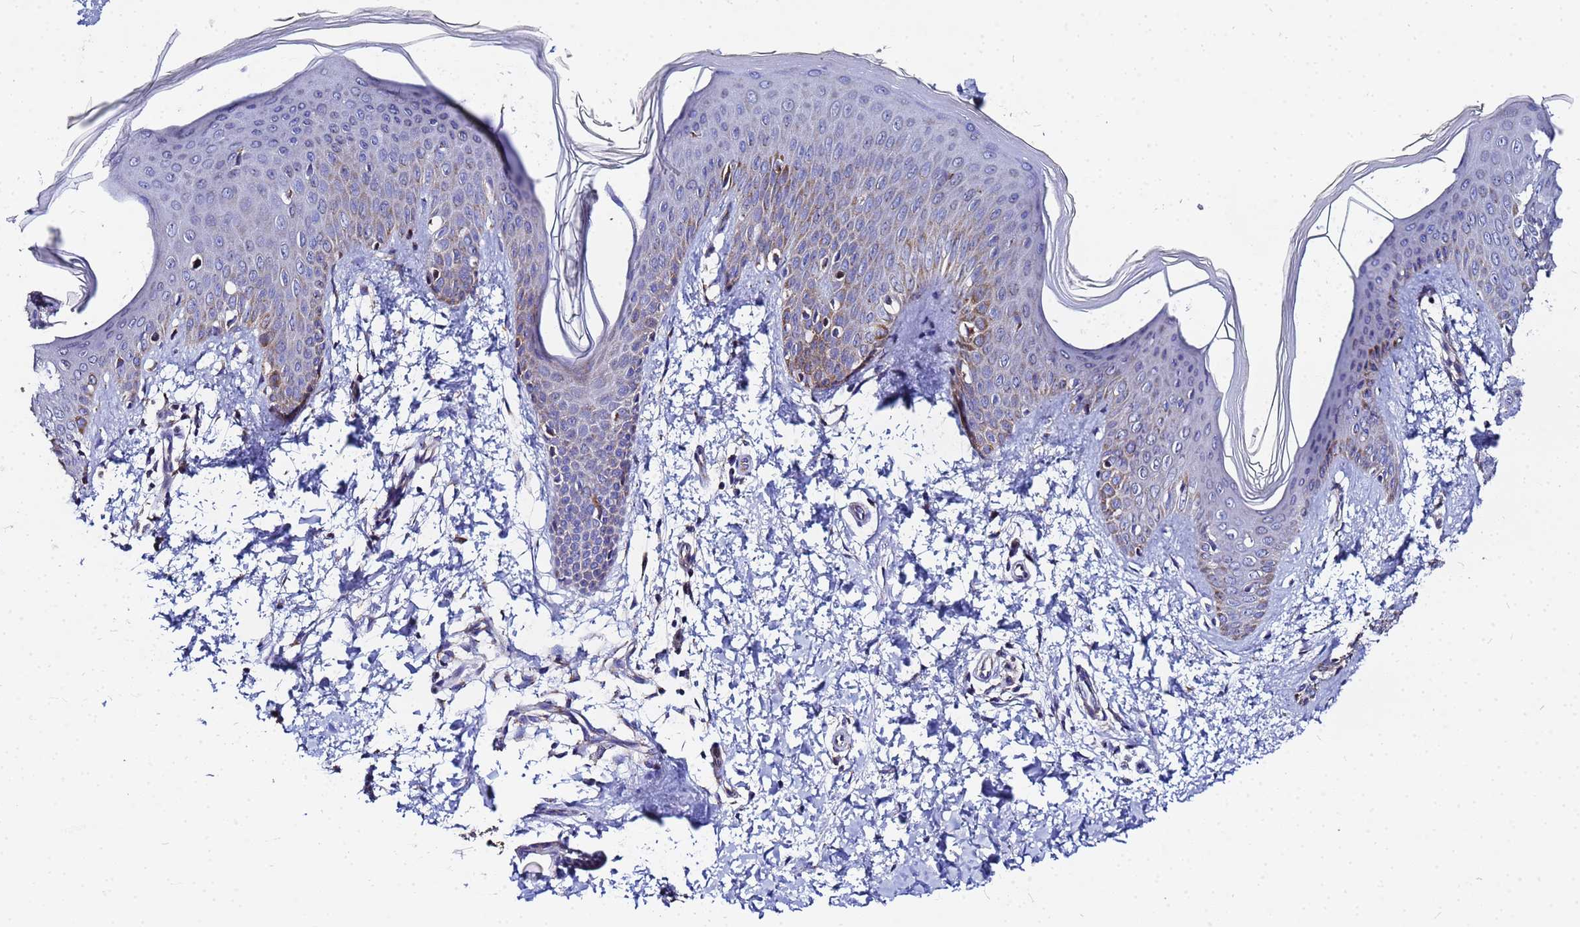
{"staining": {"intensity": "negative", "quantity": "none", "location": "none"}, "tissue": "skin", "cell_type": "Fibroblasts", "image_type": "normal", "snomed": [{"axis": "morphology", "description": "Normal tissue, NOS"}, {"axis": "topography", "description": "Skin"}], "caption": "This is an immunohistochemistry histopathology image of benign human skin. There is no staining in fibroblasts.", "gene": "FAHD2A", "patient": {"sex": "male", "age": 36}}